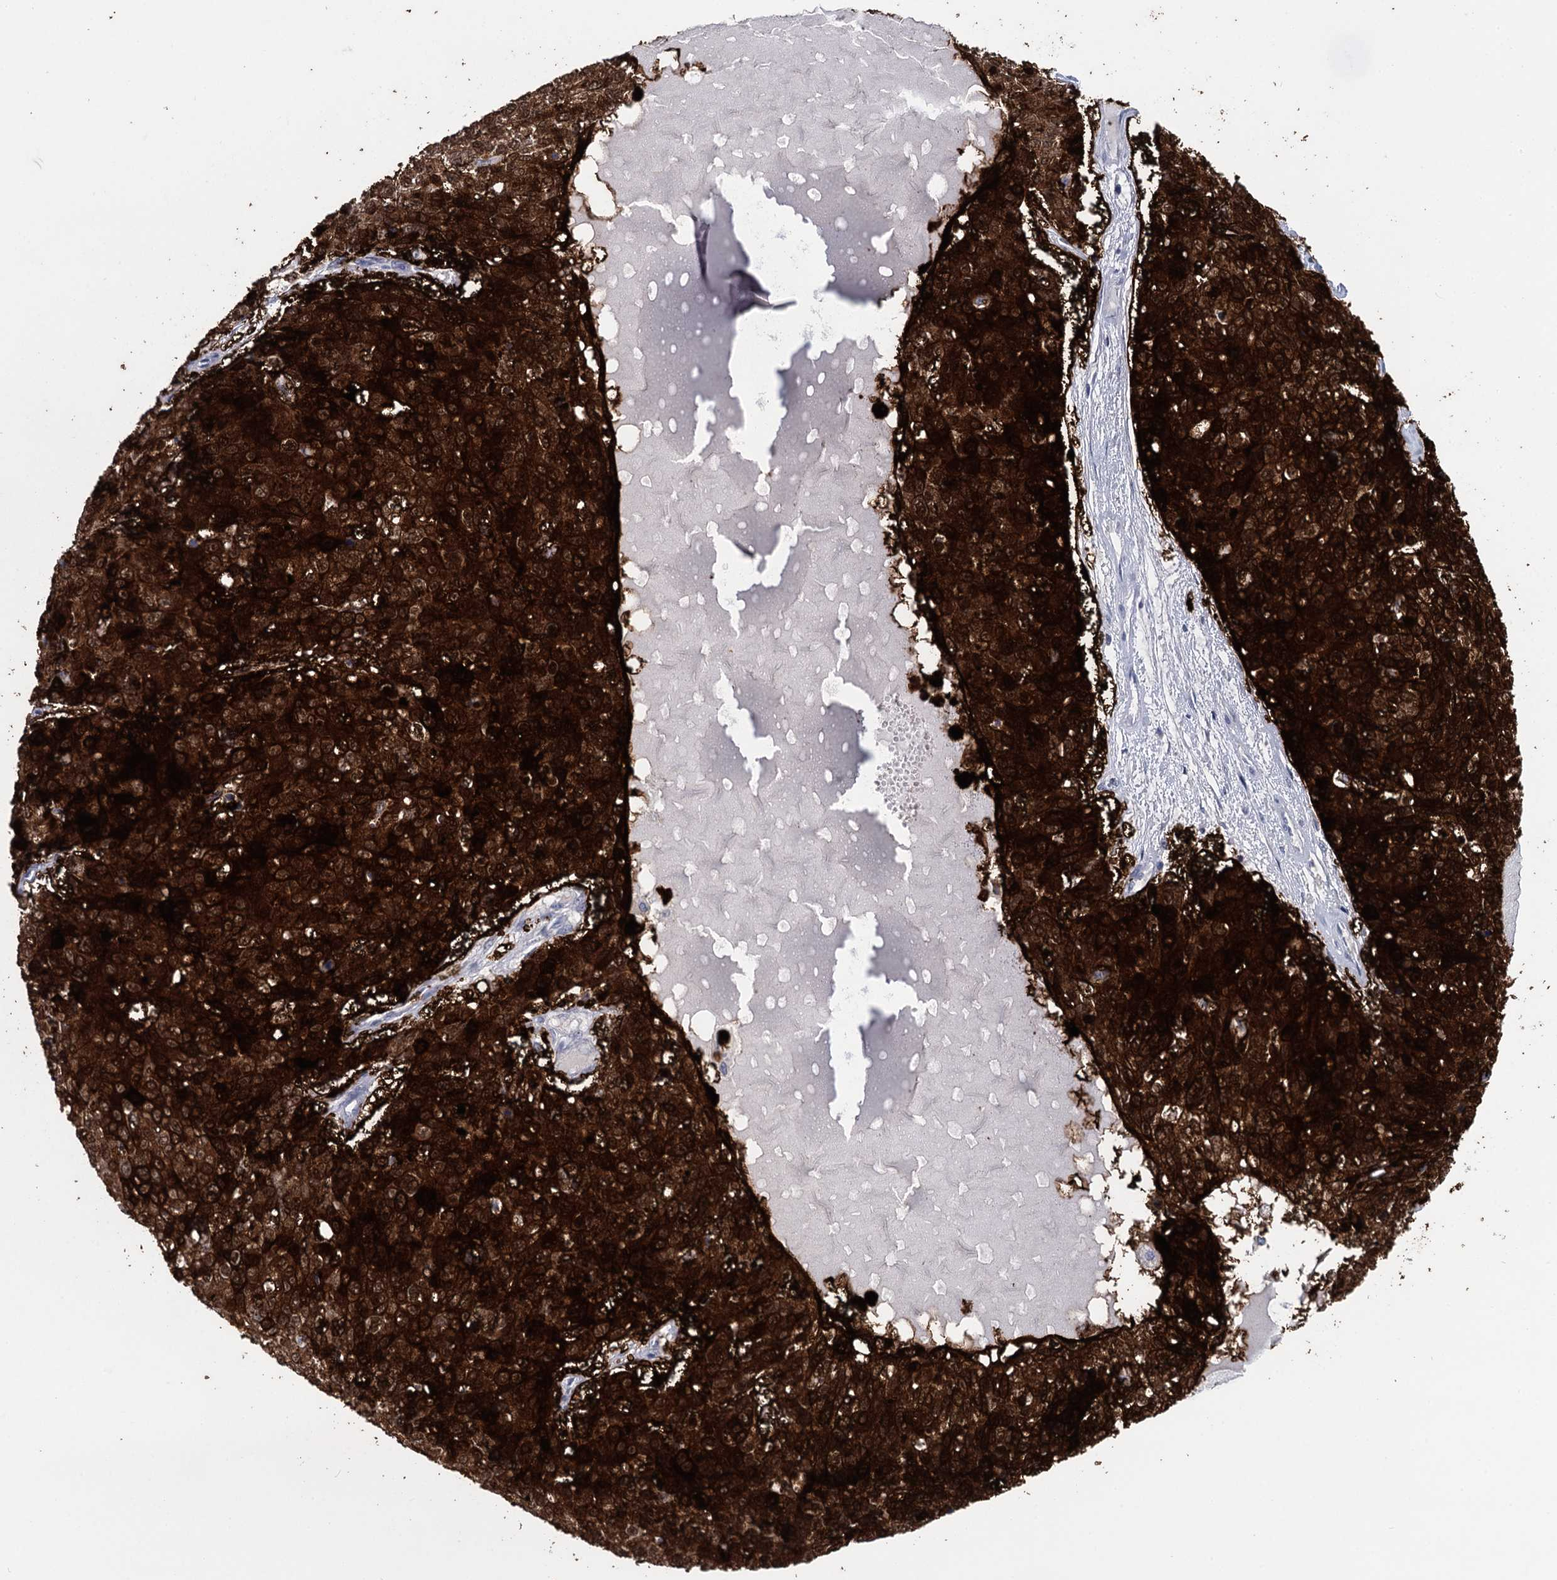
{"staining": {"intensity": "strong", "quantity": ">75%", "location": "cytoplasmic/membranous,nuclear"}, "tissue": "skin cancer", "cell_type": "Tumor cells", "image_type": "cancer", "snomed": [{"axis": "morphology", "description": "Squamous cell carcinoma, NOS"}, {"axis": "topography", "description": "Skin"}], "caption": "This is an image of IHC staining of skin cancer (squamous cell carcinoma), which shows strong staining in the cytoplasmic/membranous and nuclear of tumor cells.", "gene": "SFN", "patient": {"sex": "female", "age": 44}}